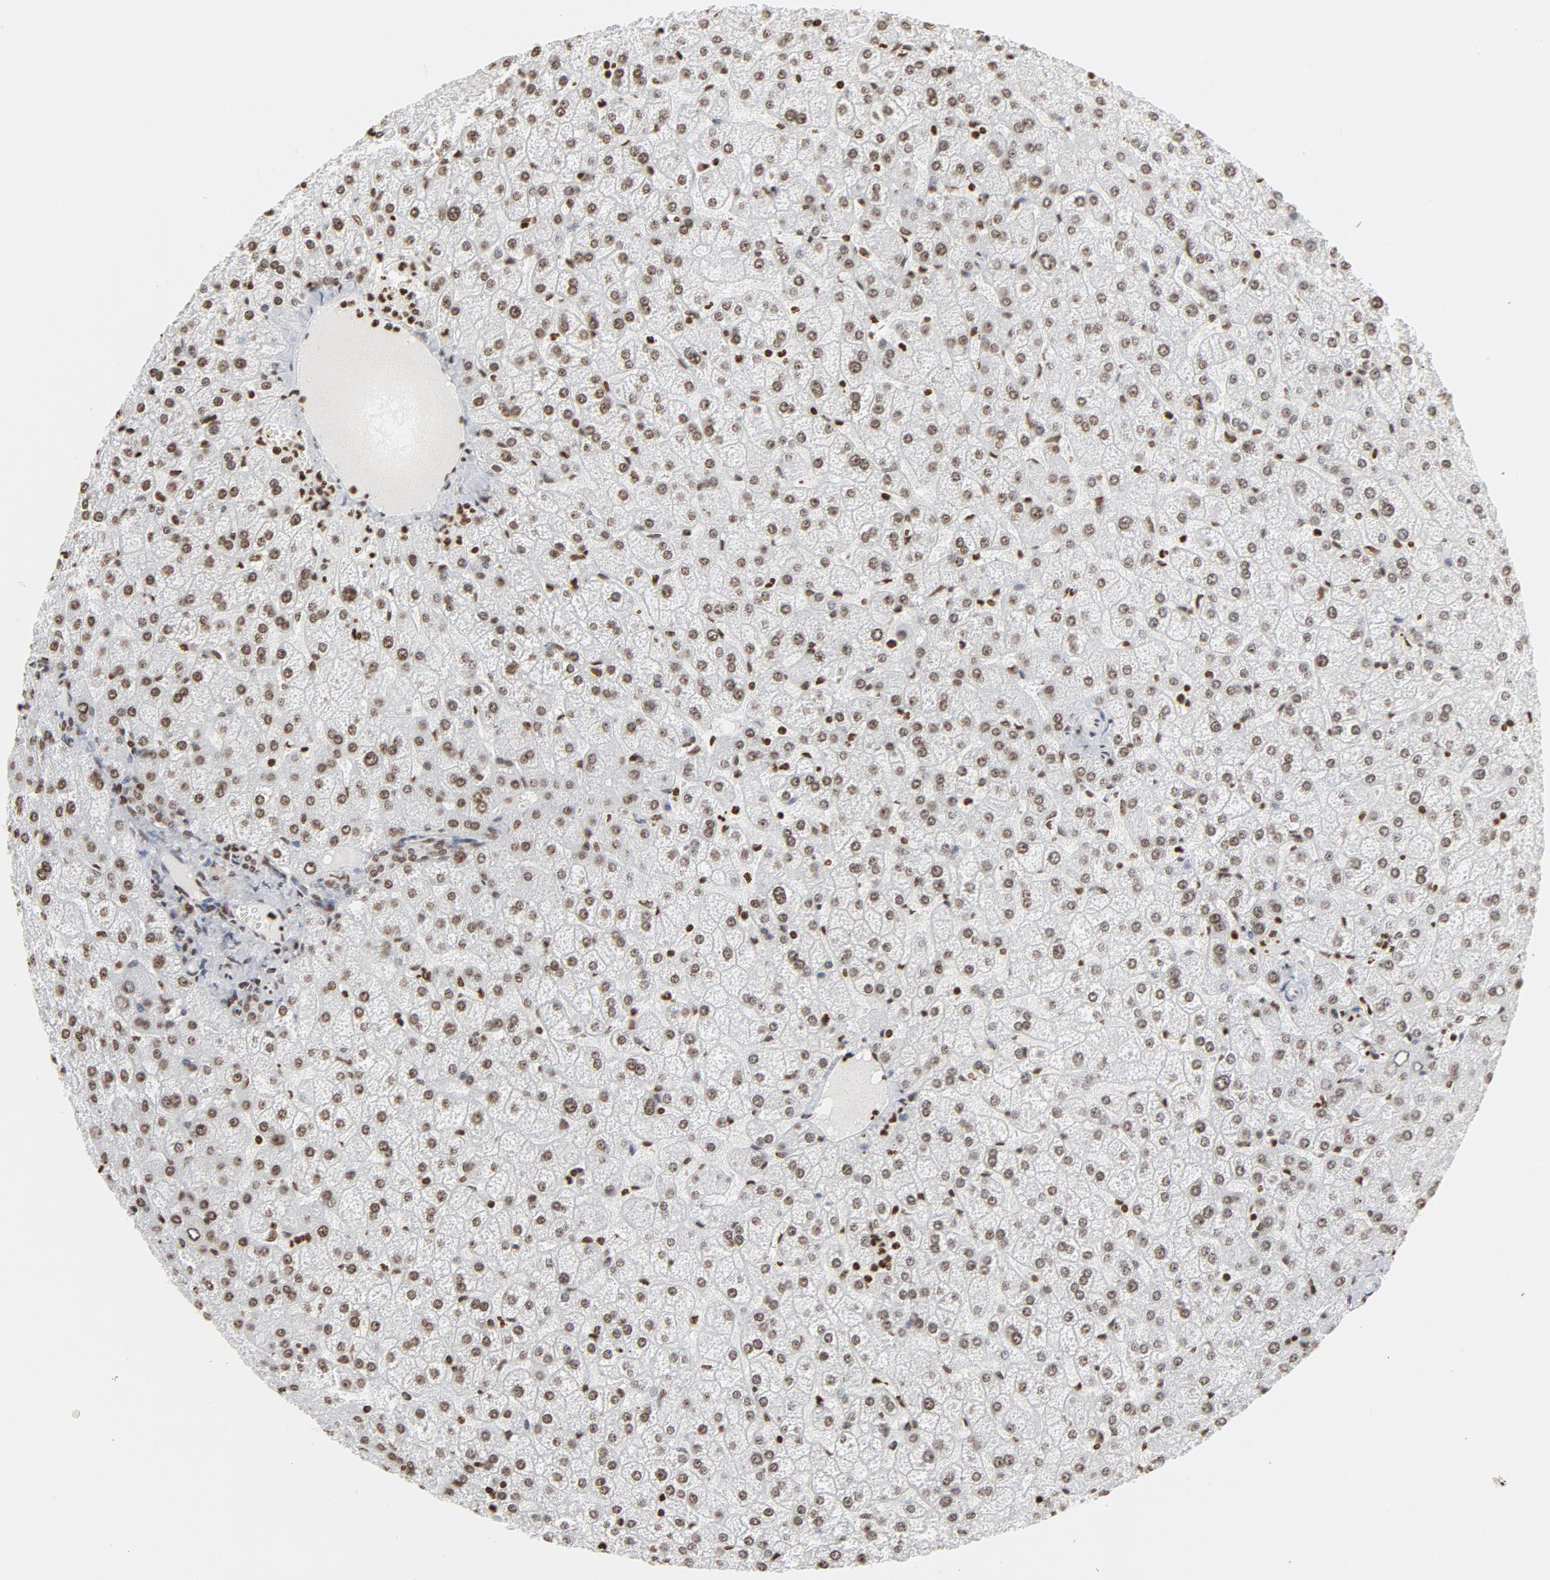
{"staining": {"intensity": "weak", "quantity": ">75%", "location": "nuclear"}, "tissue": "liver", "cell_type": "Cholangiocytes", "image_type": "normal", "snomed": [{"axis": "morphology", "description": "Normal tissue, NOS"}, {"axis": "topography", "description": "Liver"}], "caption": "IHC of benign liver shows low levels of weak nuclear positivity in approximately >75% of cholangiocytes. (Stains: DAB in brown, nuclei in blue, Microscopy: brightfield microscopy at high magnification).", "gene": "H2AC12", "patient": {"sex": "female", "age": 32}}